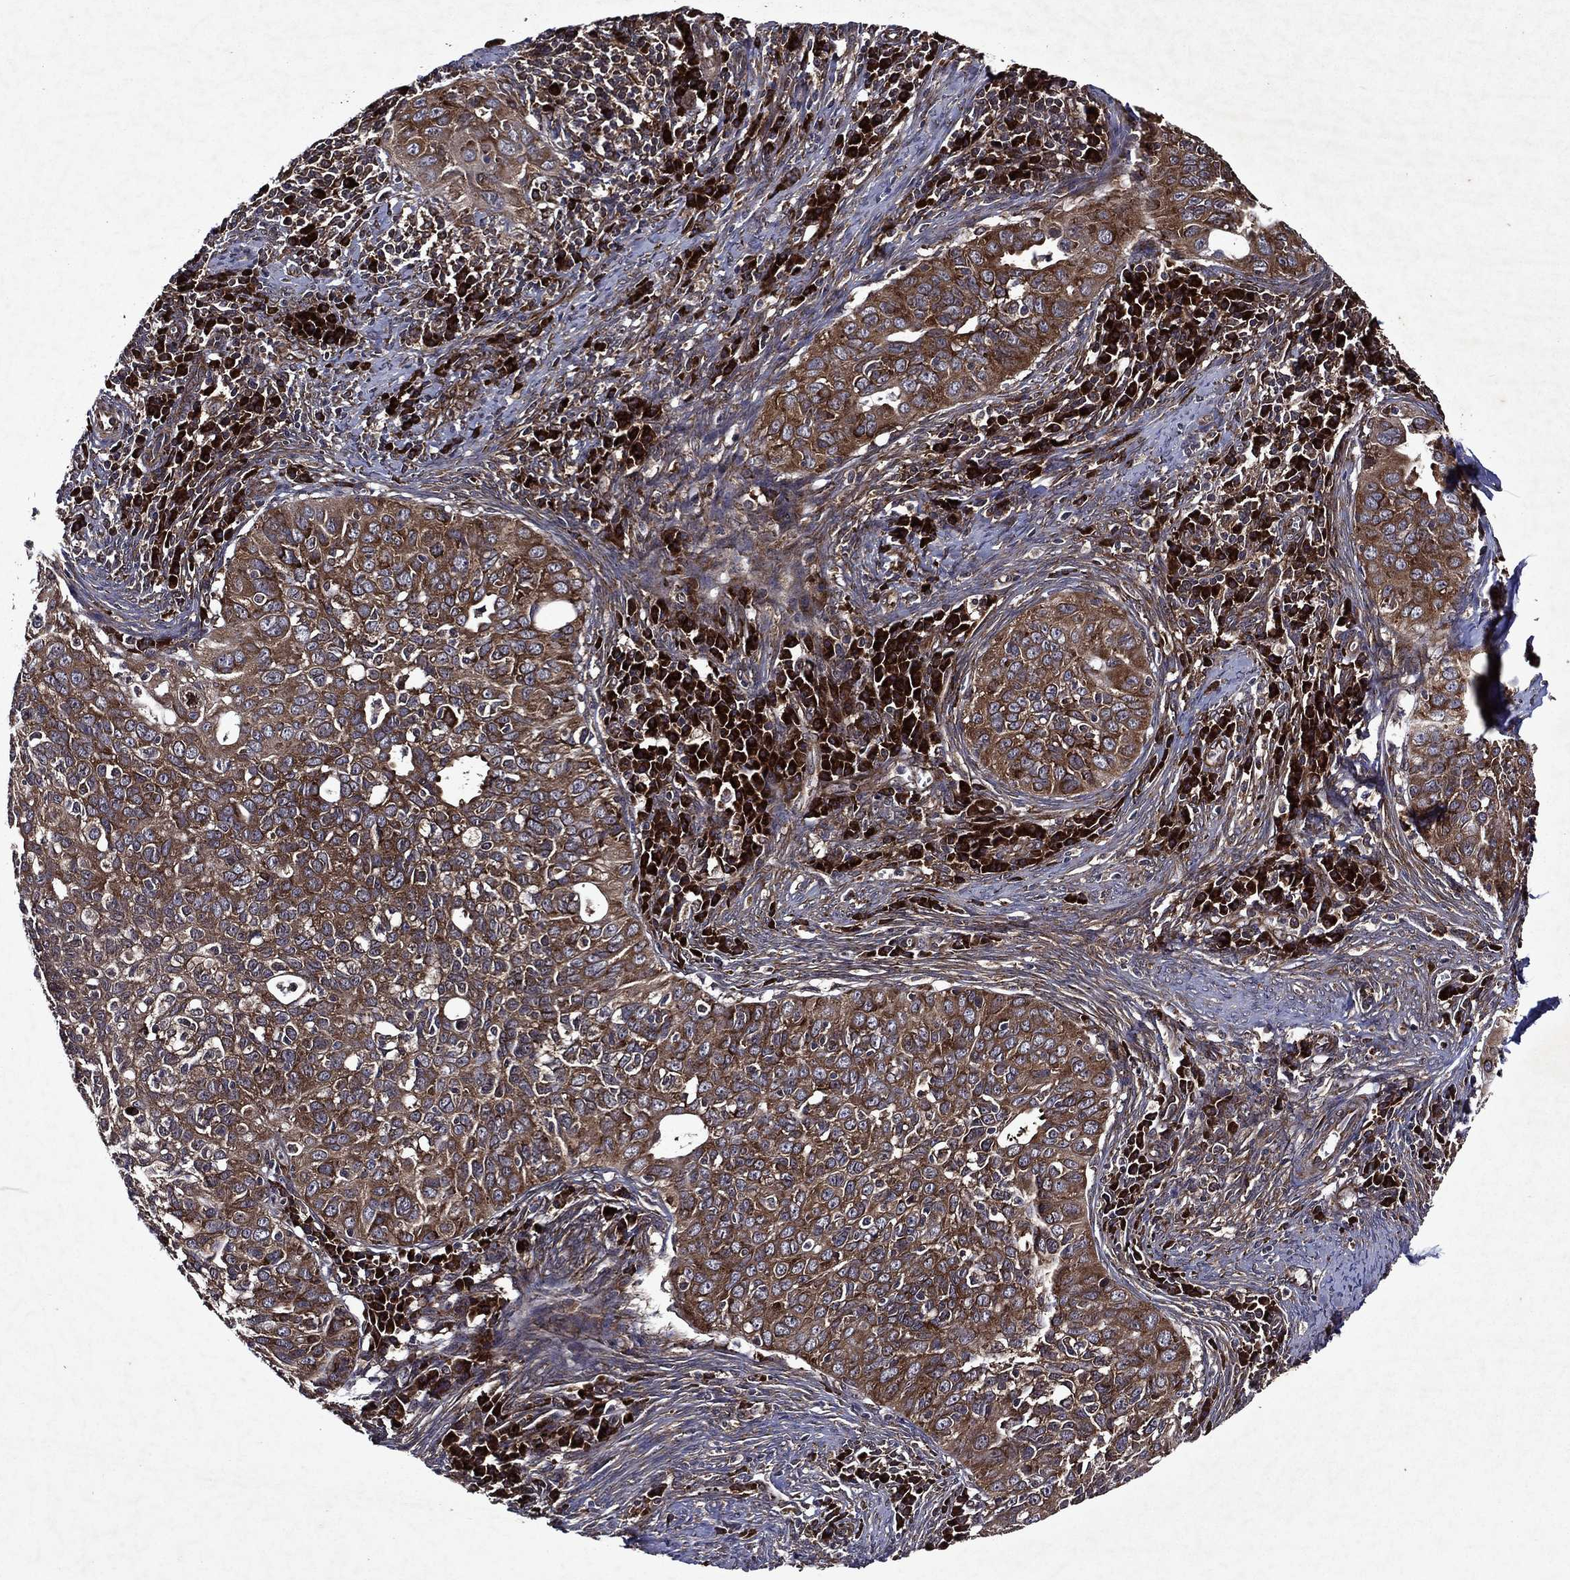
{"staining": {"intensity": "moderate", "quantity": ">75%", "location": "cytoplasmic/membranous"}, "tissue": "cervical cancer", "cell_type": "Tumor cells", "image_type": "cancer", "snomed": [{"axis": "morphology", "description": "Squamous cell carcinoma, NOS"}, {"axis": "topography", "description": "Cervix"}], "caption": "Protein staining displays moderate cytoplasmic/membranous expression in approximately >75% of tumor cells in cervical squamous cell carcinoma.", "gene": "EIF2B4", "patient": {"sex": "female", "age": 26}}